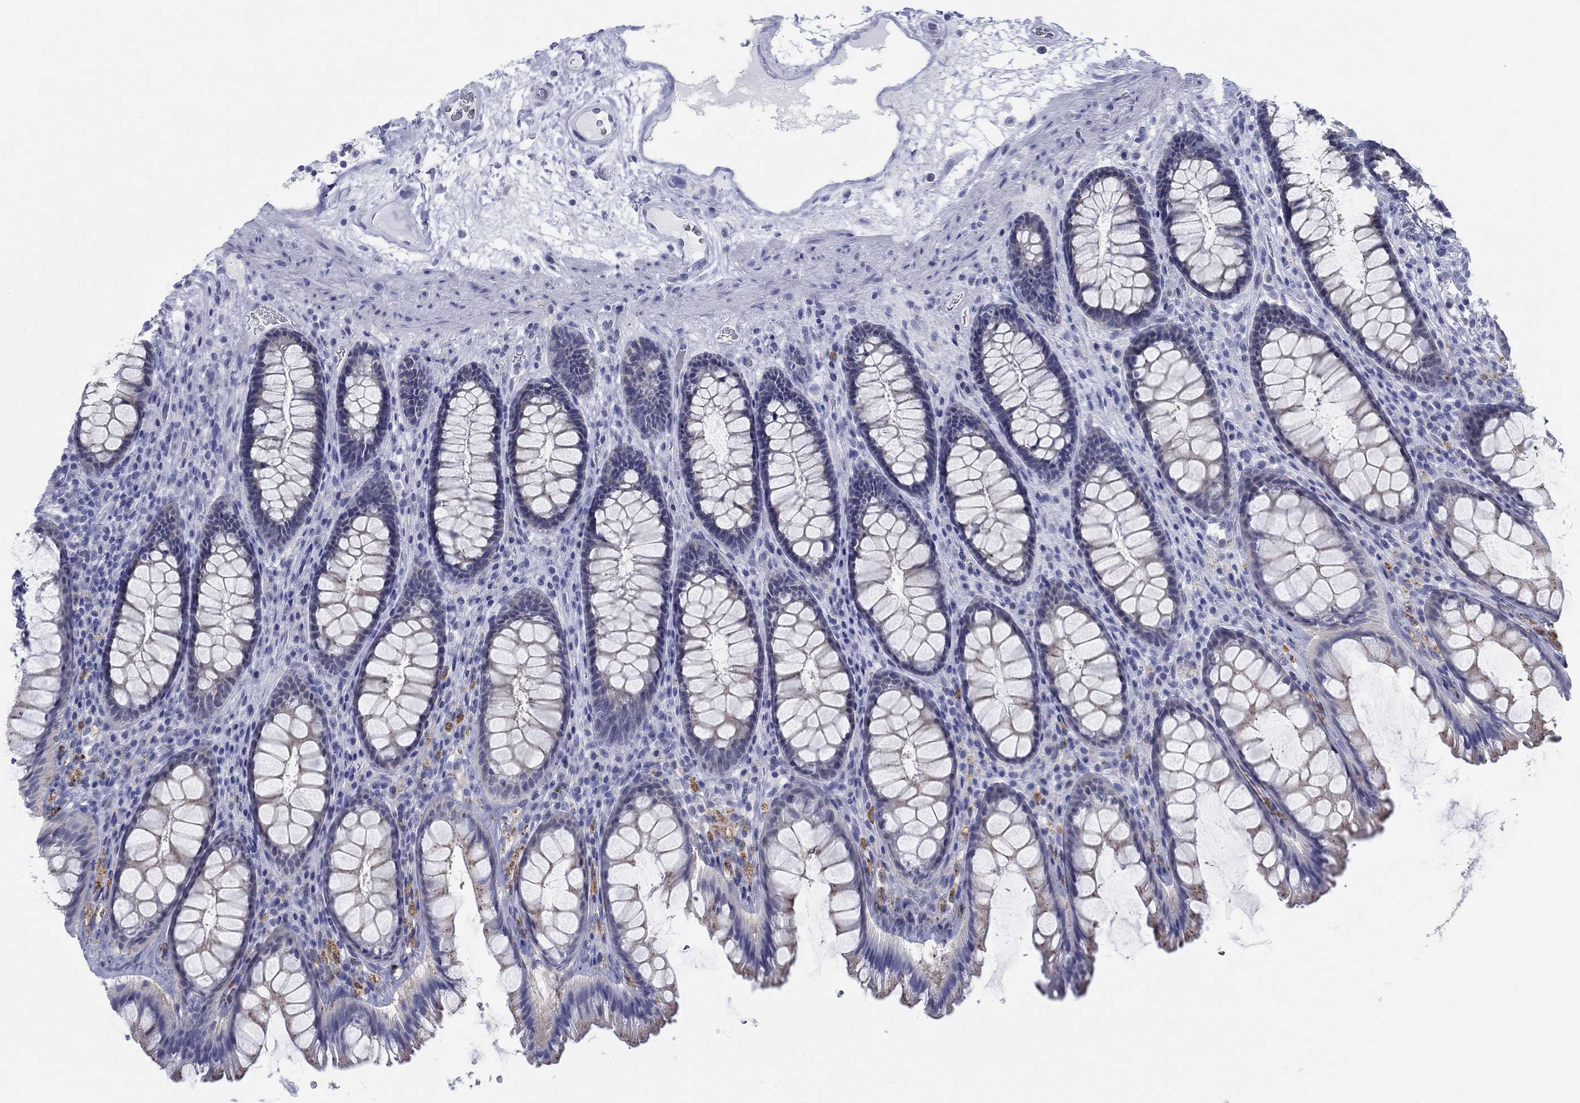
{"staining": {"intensity": "moderate", "quantity": "<25%", "location": "cytoplasmic/membranous"}, "tissue": "rectum", "cell_type": "Glandular cells", "image_type": "normal", "snomed": [{"axis": "morphology", "description": "Normal tissue, NOS"}, {"axis": "topography", "description": "Rectum"}], "caption": "A histopathology image of human rectum stained for a protein displays moderate cytoplasmic/membranous brown staining in glandular cells. Using DAB (3,3'-diaminobenzidine) (brown) and hematoxylin (blue) stains, captured at high magnification using brightfield microscopy.", "gene": "DNAL1", "patient": {"sex": "male", "age": 72}}